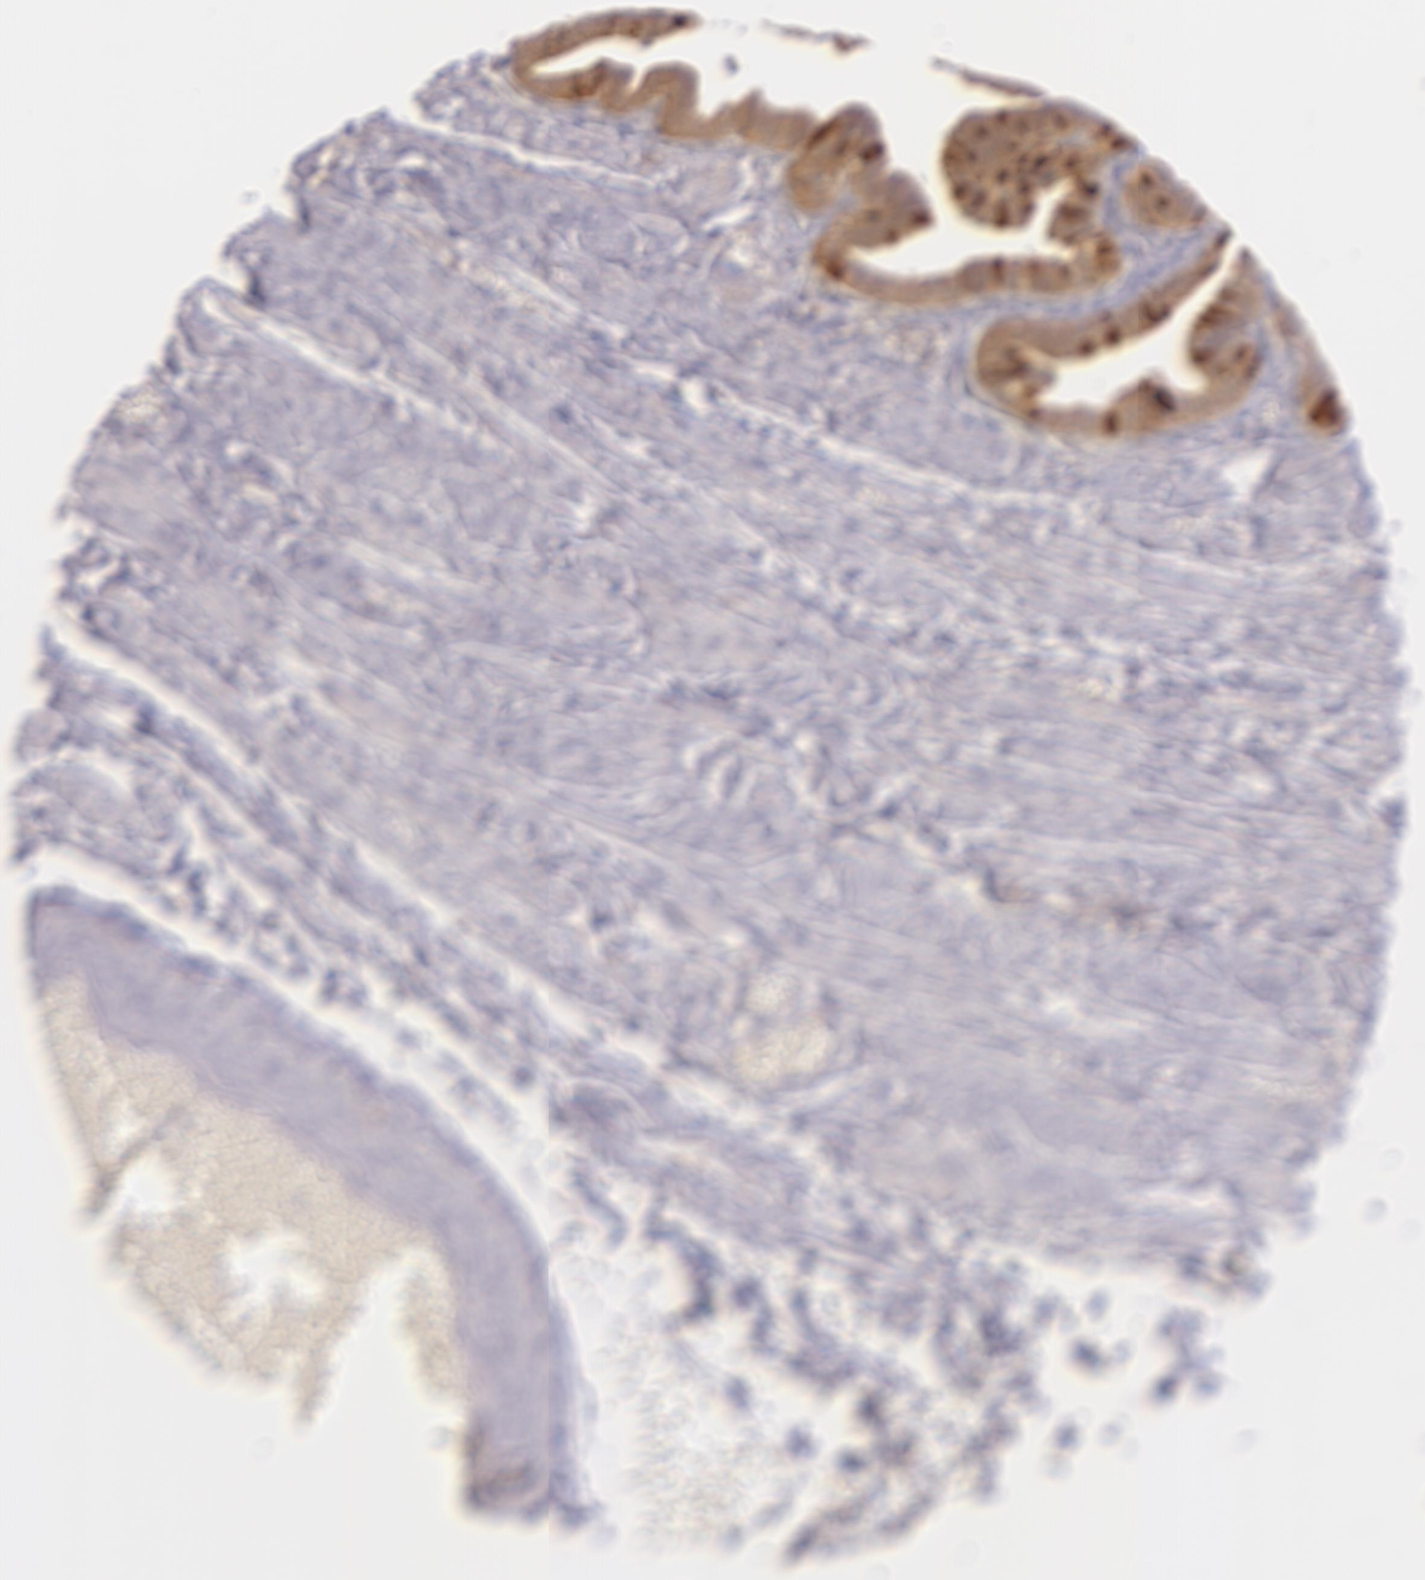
{"staining": {"intensity": "strong", "quantity": ">75%", "location": "cytoplasmic/membranous,nuclear"}, "tissue": "fallopian tube", "cell_type": "Glandular cells", "image_type": "normal", "snomed": [{"axis": "morphology", "description": "Normal tissue, NOS"}, {"axis": "topography", "description": "Fallopian tube"}, {"axis": "topography", "description": "Ovary"}], "caption": "Immunohistochemical staining of normal fallopian tube exhibits >75% levels of strong cytoplasmic/membranous,nuclear protein staining in about >75% of glandular cells. Immunohistochemistry (ihc) stains the protein of interest in brown and the nuclei are stained blue.", "gene": "HSPH1", "patient": {"sex": "female", "age": 69}}